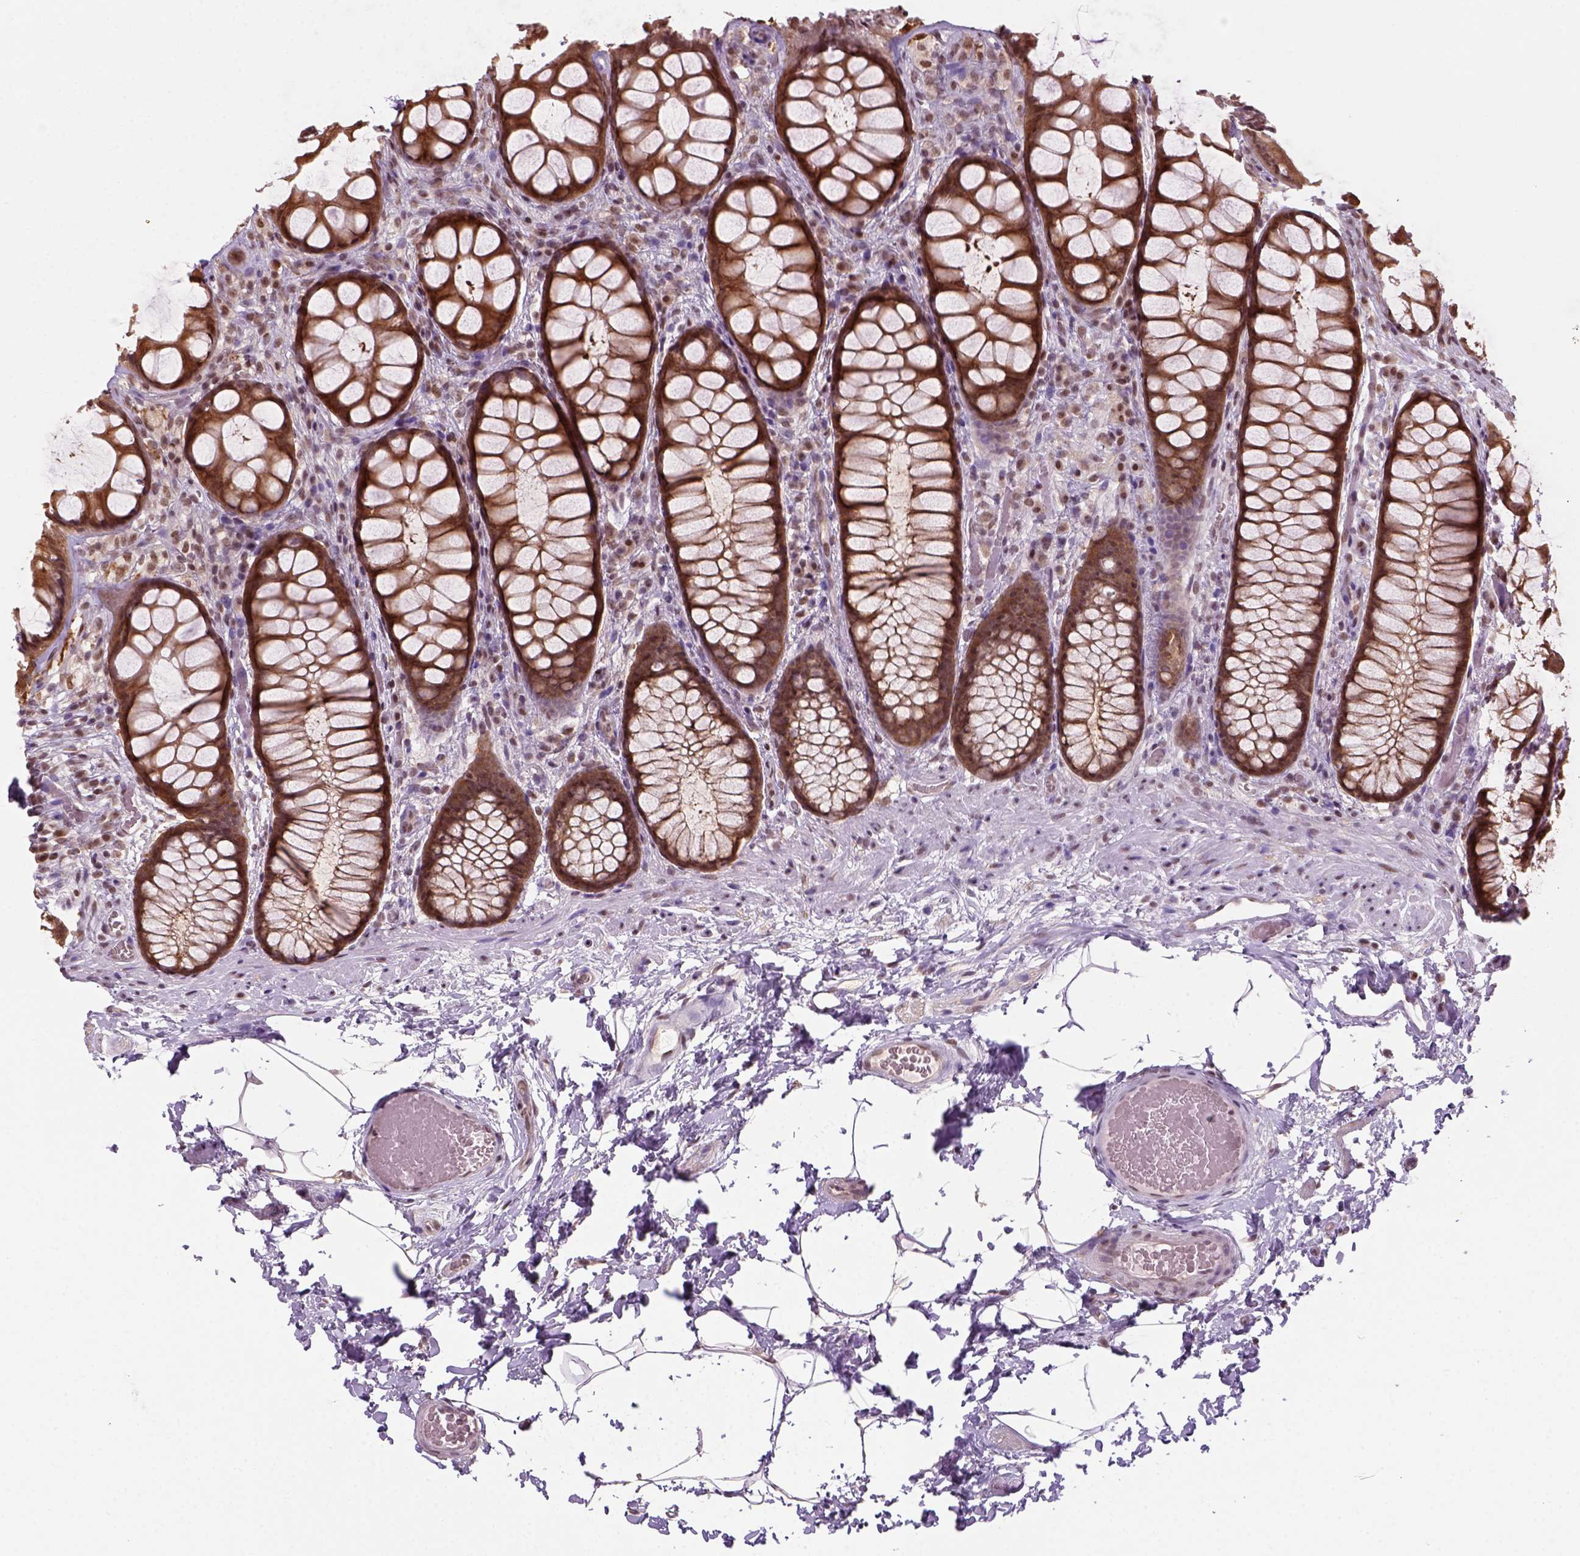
{"staining": {"intensity": "strong", "quantity": ">75%", "location": "cytoplasmic/membranous,nuclear"}, "tissue": "rectum", "cell_type": "Glandular cells", "image_type": "normal", "snomed": [{"axis": "morphology", "description": "Normal tissue, NOS"}, {"axis": "topography", "description": "Rectum"}], "caption": "This is a histology image of IHC staining of benign rectum, which shows strong expression in the cytoplasmic/membranous,nuclear of glandular cells.", "gene": "GOT1", "patient": {"sex": "female", "age": 62}}